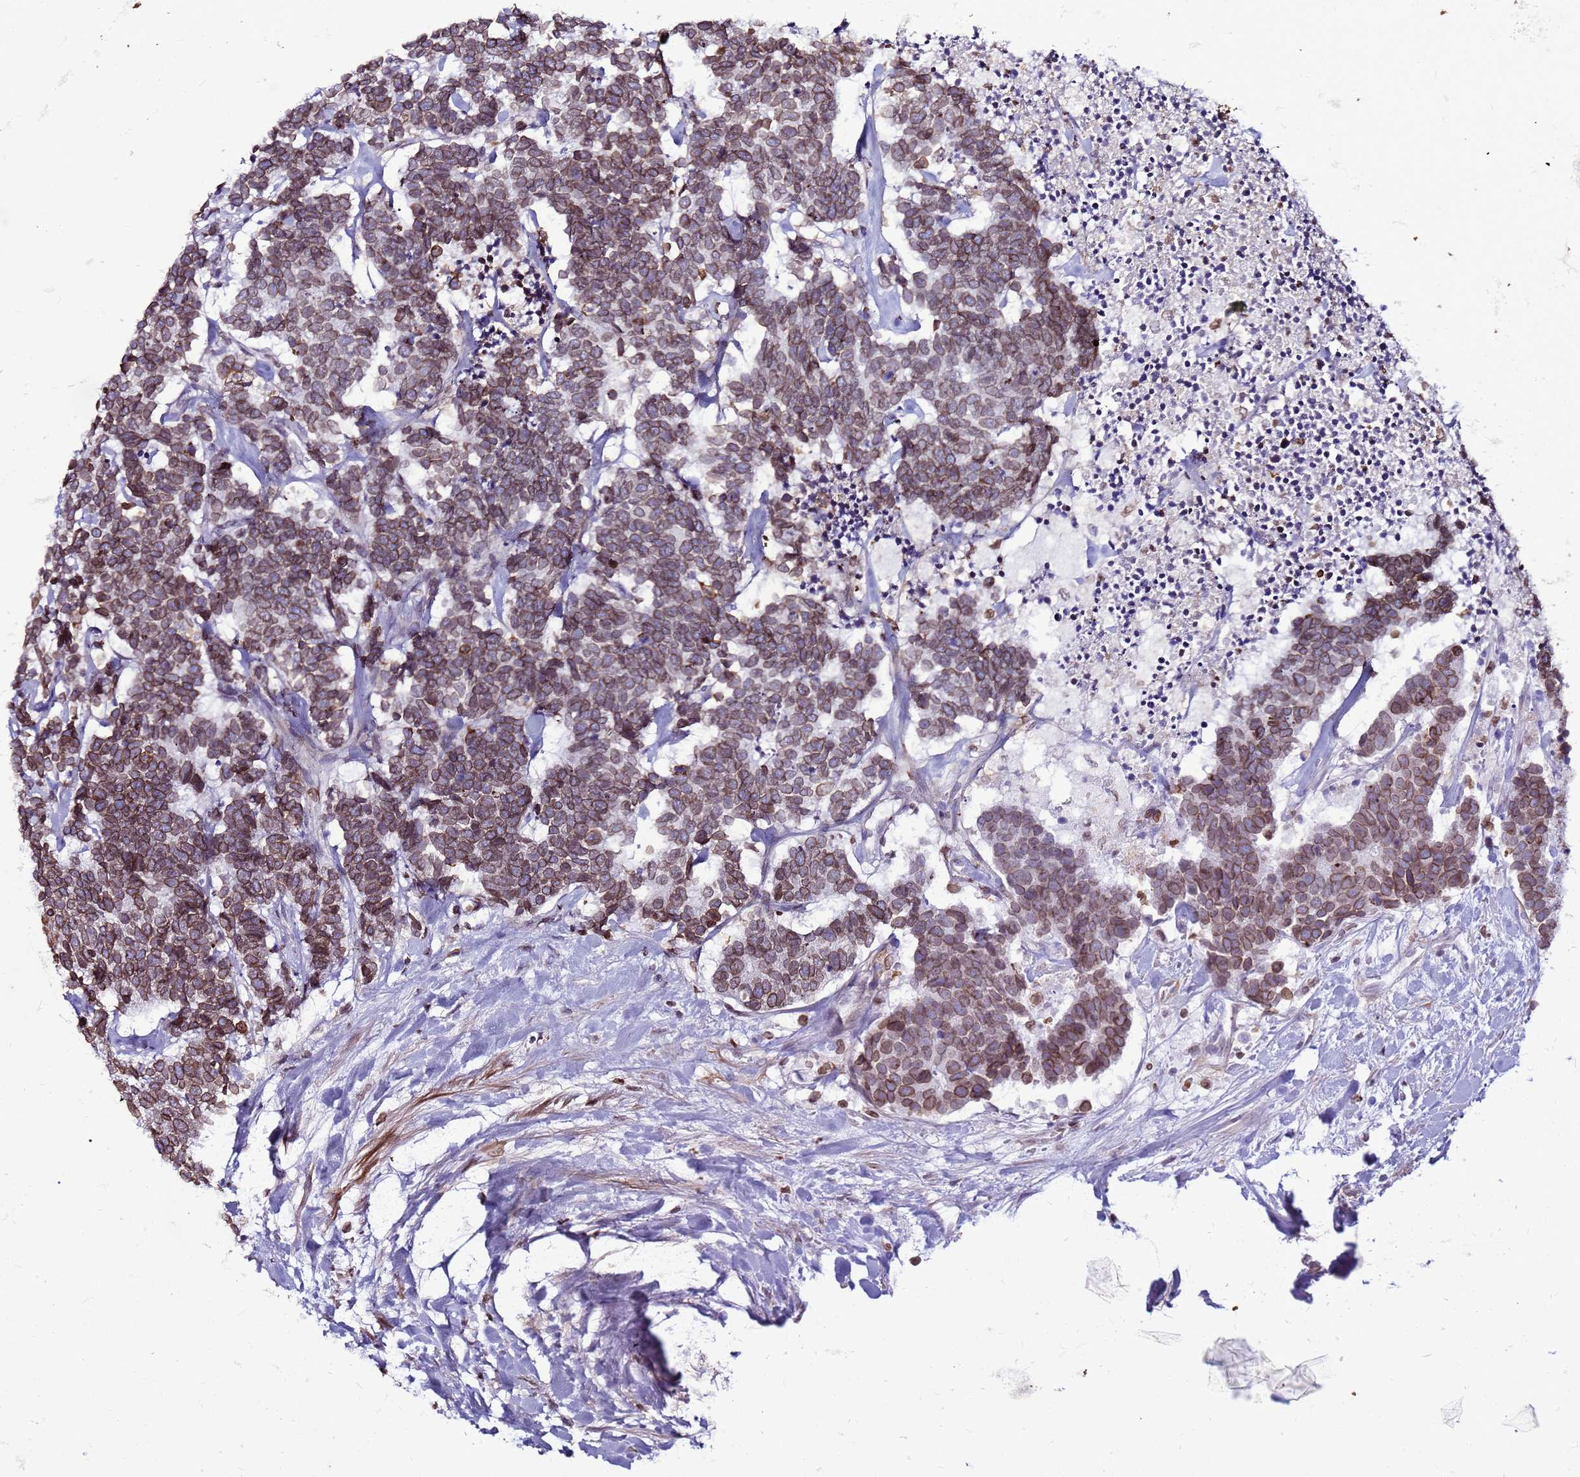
{"staining": {"intensity": "moderate", "quantity": ">75%", "location": "cytoplasmic/membranous,nuclear"}, "tissue": "carcinoid", "cell_type": "Tumor cells", "image_type": "cancer", "snomed": [{"axis": "morphology", "description": "Carcinoma, NOS"}, {"axis": "morphology", "description": "Carcinoid, malignant, NOS"}, {"axis": "topography", "description": "Urinary bladder"}], "caption": "Human carcinoma stained with a protein marker displays moderate staining in tumor cells.", "gene": "METTL25B", "patient": {"sex": "male", "age": 57}}